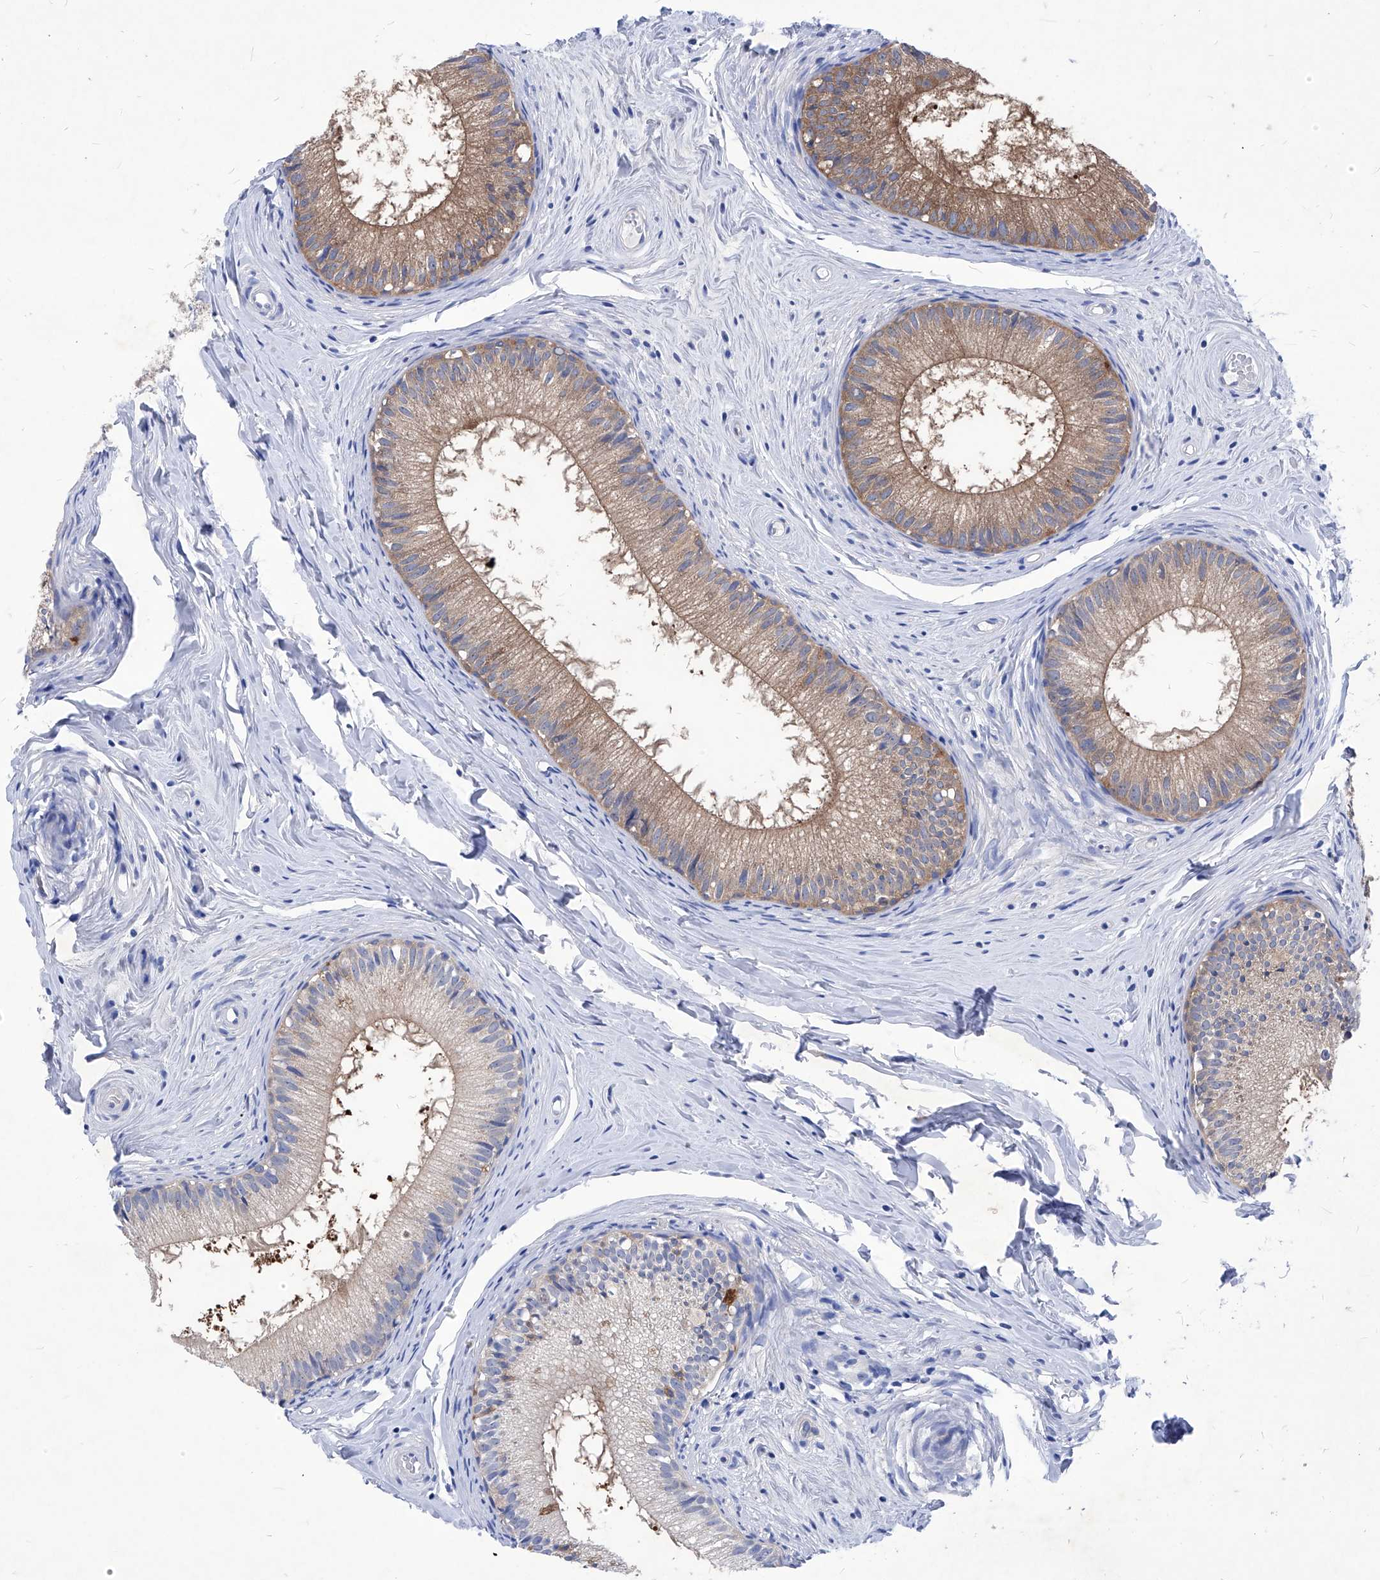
{"staining": {"intensity": "moderate", "quantity": "<25%", "location": "cytoplasmic/membranous"}, "tissue": "epididymis", "cell_type": "Glandular cells", "image_type": "normal", "snomed": [{"axis": "morphology", "description": "Normal tissue, NOS"}, {"axis": "topography", "description": "Epididymis"}], "caption": "A high-resolution histopathology image shows immunohistochemistry staining of unremarkable epididymis, which reveals moderate cytoplasmic/membranous staining in approximately <25% of glandular cells.", "gene": "XPNPEP1", "patient": {"sex": "male", "age": 34}}